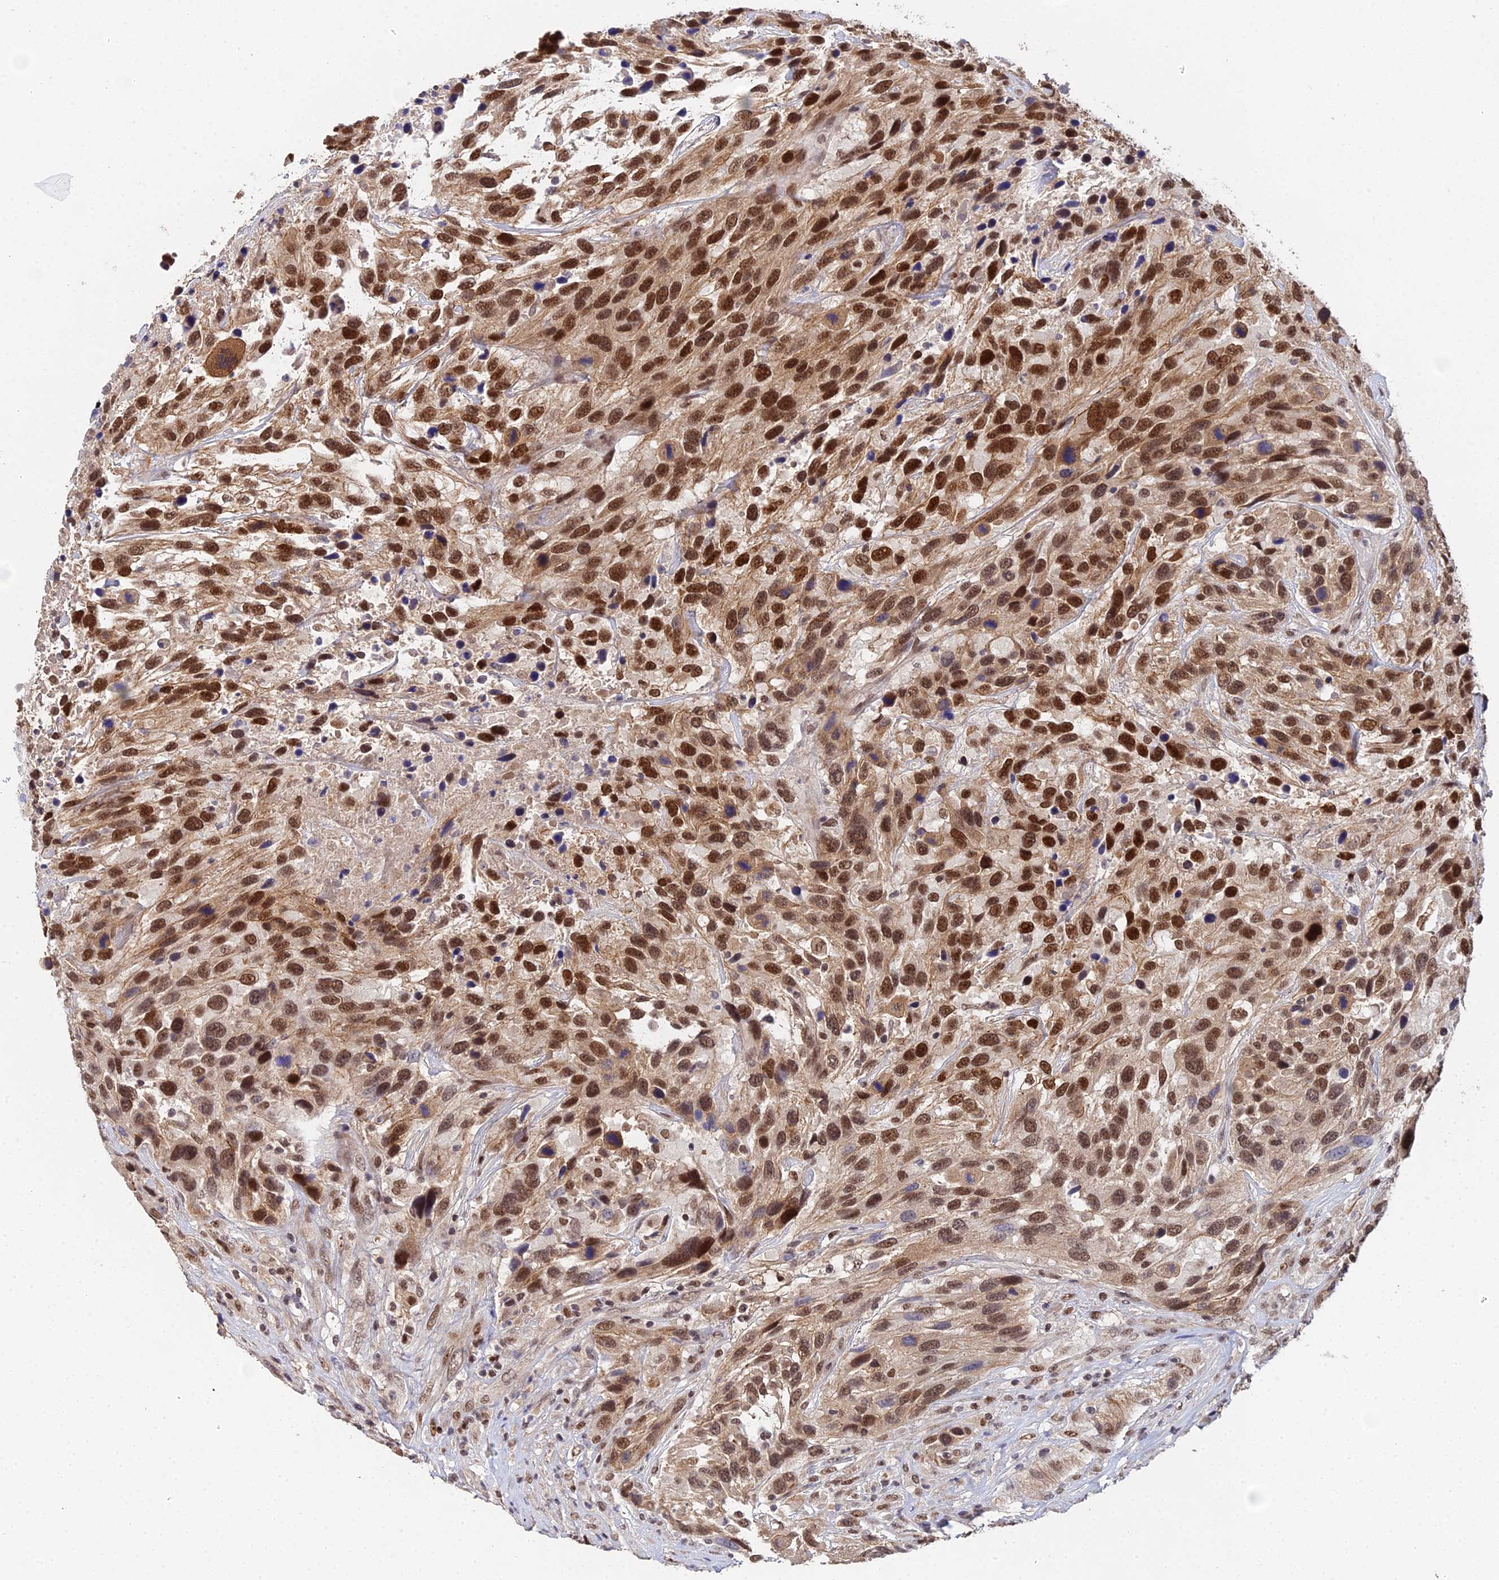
{"staining": {"intensity": "strong", "quantity": ">75%", "location": "cytoplasmic/membranous,nuclear"}, "tissue": "urothelial cancer", "cell_type": "Tumor cells", "image_type": "cancer", "snomed": [{"axis": "morphology", "description": "Urothelial carcinoma, High grade"}, {"axis": "topography", "description": "Urinary bladder"}], "caption": "This photomicrograph shows immunohistochemistry staining of human urothelial carcinoma (high-grade), with high strong cytoplasmic/membranous and nuclear expression in about >75% of tumor cells.", "gene": "ERCC5", "patient": {"sex": "female", "age": 70}}